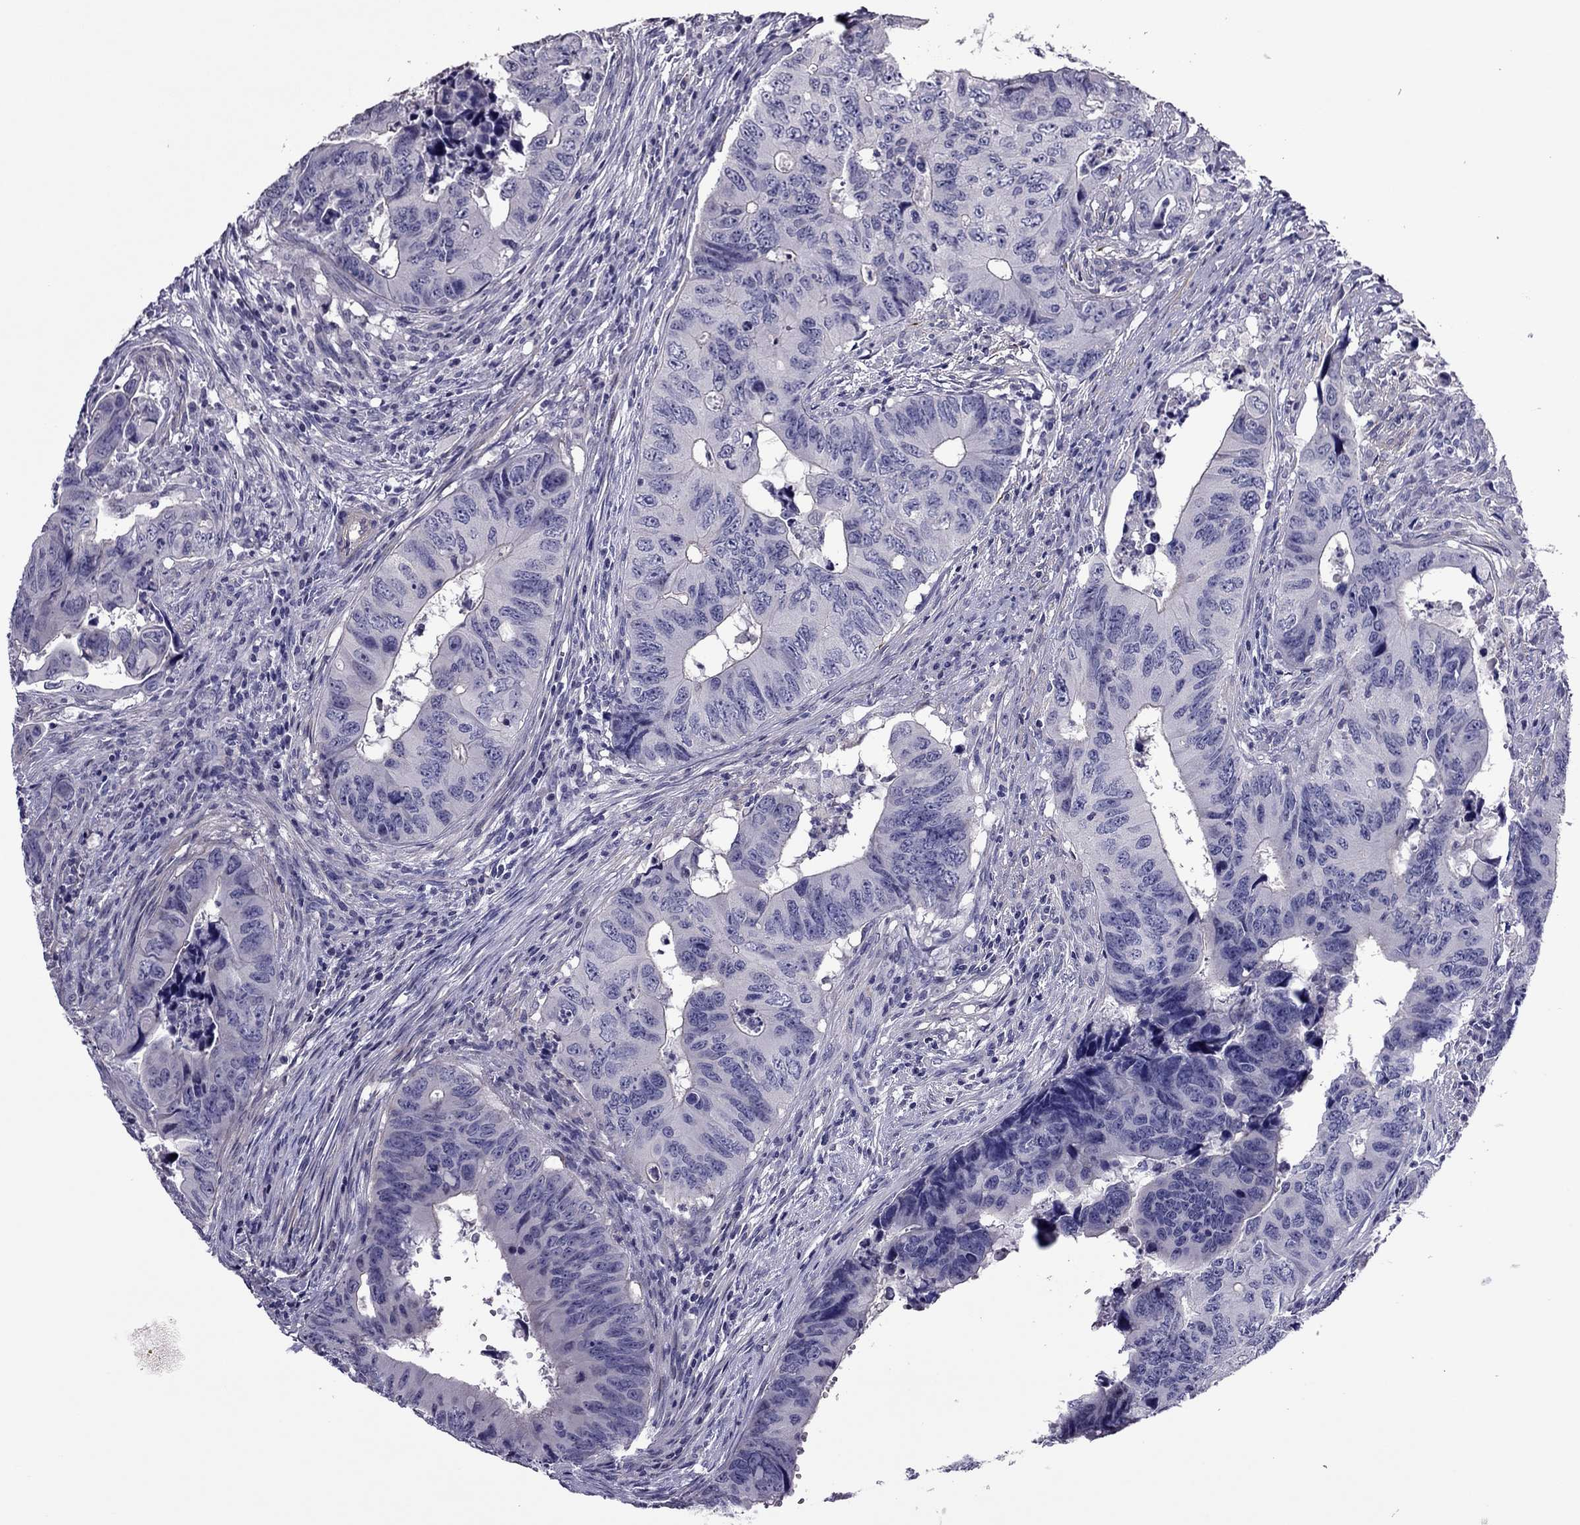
{"staining": {"intensity": "negative", "quantity": "none", "location": "none"}, "tissue": "colorectal cancer", "cell_type": "Tumor cells", "image_type": "cancer", "snomed": [{"axis": "morphology", "description": "Adenocarcinoma, NOS"}, {"axis": "topography", "description": "Colon"}], "caption": "This is an immunohistochemistry (IHC) image of colorectal adenocarcinoma. There is no expression in tumor cells.", "gene": "SLC16A8", "patient": {"sex": "female", "age": 82}}